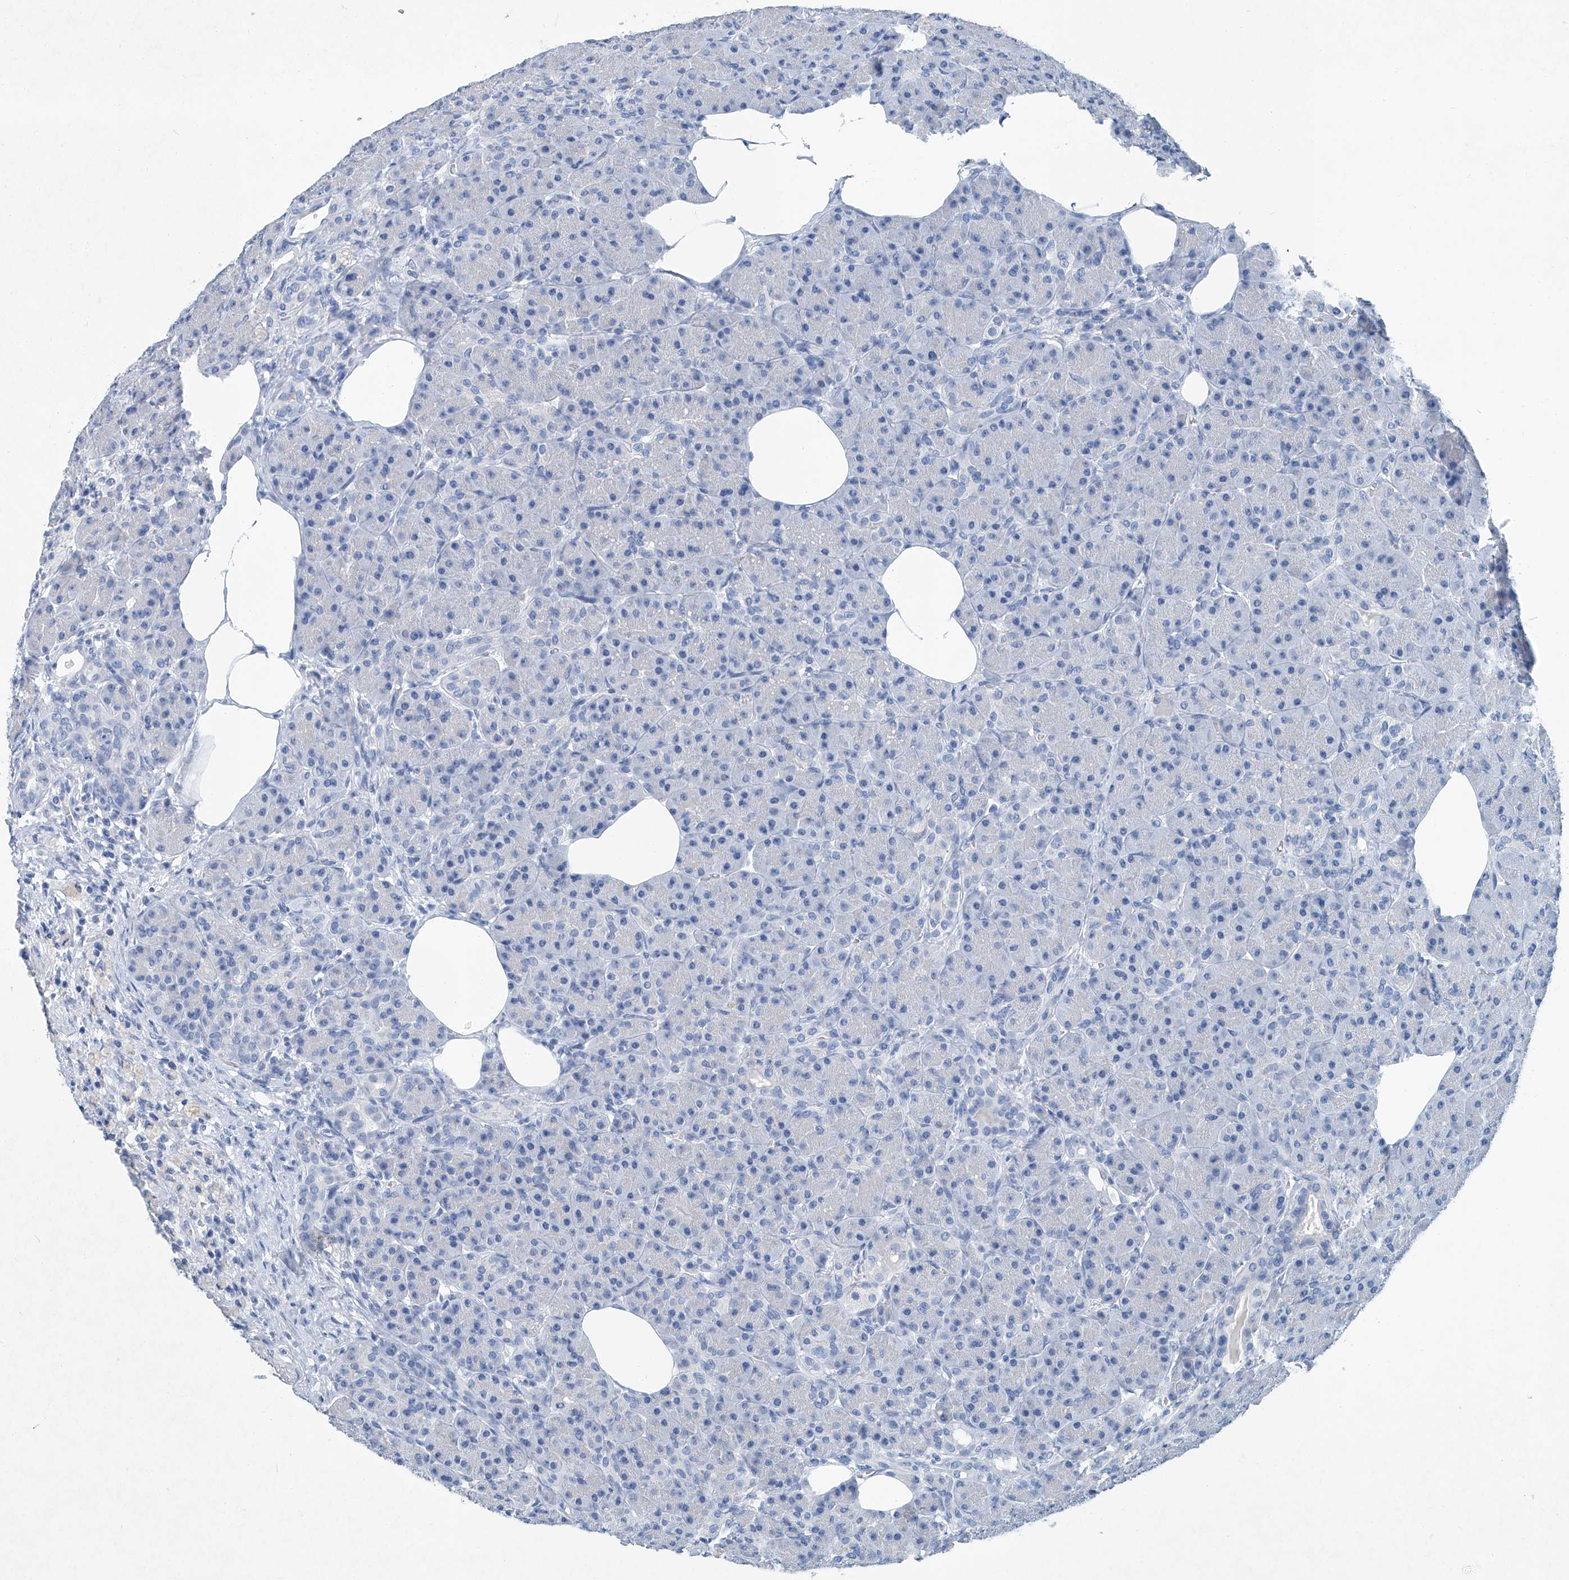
{"staining": {"intensity": "negative", "quantity": "none", "location": "none"}, "tissue": "pancreas", "cell_type": "Exocrine glandular cells", "image_type": "normal", "snomed": [{"axis": "morphology", "description": "Normal tissue, NOS"}, {"axis": "topography", "description": "Pancreas"}], "caption": "Immunohistochemical staining of normal human pancreas displays no significant positivity in exocrine glandular cells.", "gene": "CYP2A7", "patient": {"sex": "male", "age": 63}}